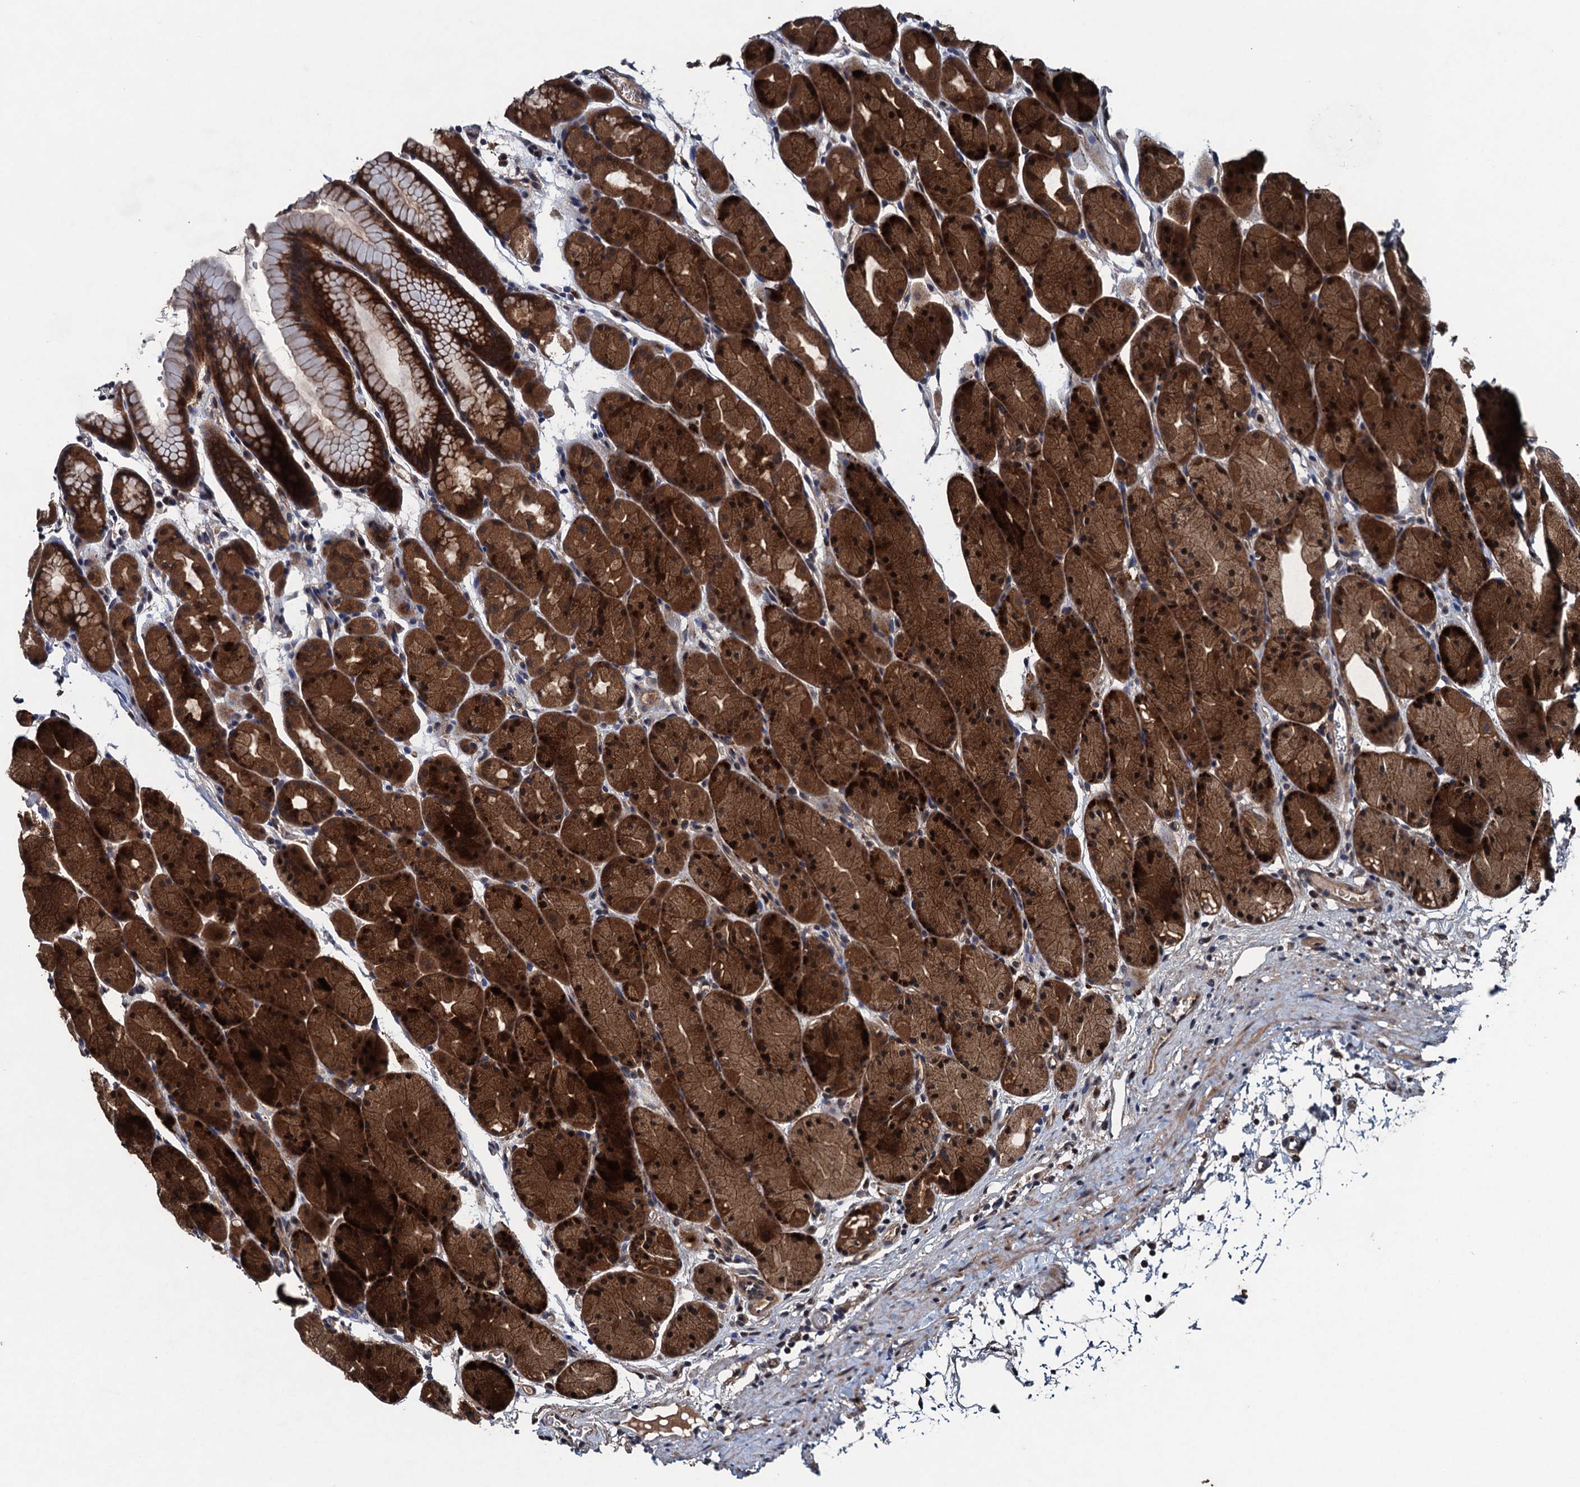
{"staining": {"intensity": "strong", "quantity": ">75%", "location": "cytoplasmic/membranous,nuclear"}, "tissue": "stomach", "cell_type": "Glandular cells", "image_type": "normal", "snomed": [{"axis": "morphology", "description": "Normal tissue, NOS"}, {"axis": "topography", "description": "Stomach, upper"}, {"axis": "topography", "description": "Stomach"}], "caption": "Brown immunohistochemical staining in unremarkable stomach reveals strong cytoplasmic/membranous,nuclear expression in about >75% of glandular cells. (DAB = brown stain, brightfield microscopy at high magnification).", "gene": "BLTP3B", "patient": {"sex": "male", "age": 47}}